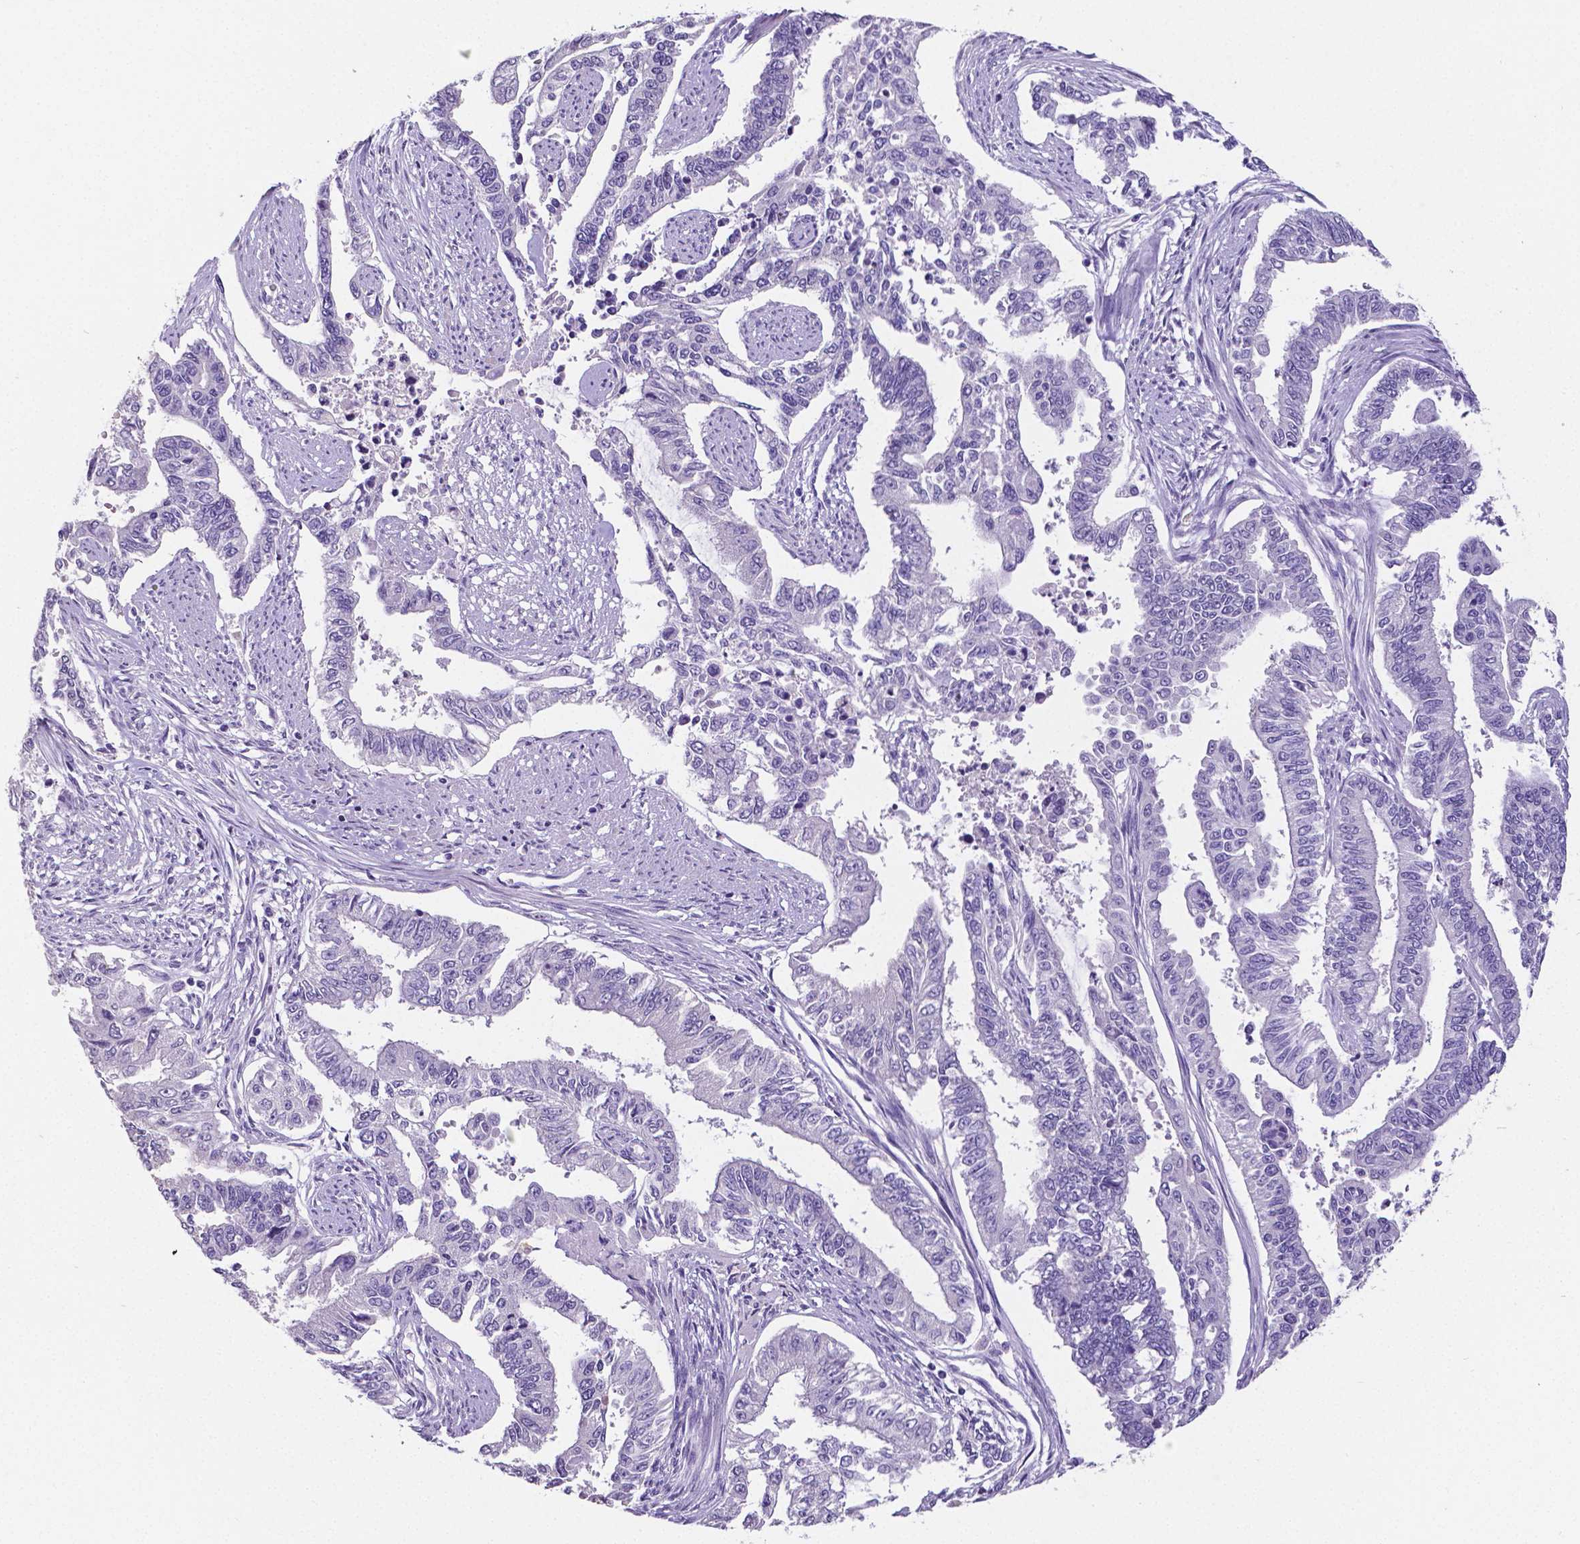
{"staining": {"intensity": "negative", "quantity": "none", "location": "none"}, "tissue": "endometrial cancer", "cell_type": "Tumor cells", "image_type": "cancer", "snomed": [{"axis": "morphology", "description": "Adenocarcinoma, NOS"}, {"axis": "topography", "description": "Uterus"}], "caption": "DAB (3,3'-diaminobenzidine) immunohistochemical staining of endometrial adenocarcinoma displays no significant expression in tumor cells. (Immunohistochemistry (ihc), brightfield microscopy, high magnification).", "gene": "SATB2", "patient": {"sex": "female", "age": 59}}